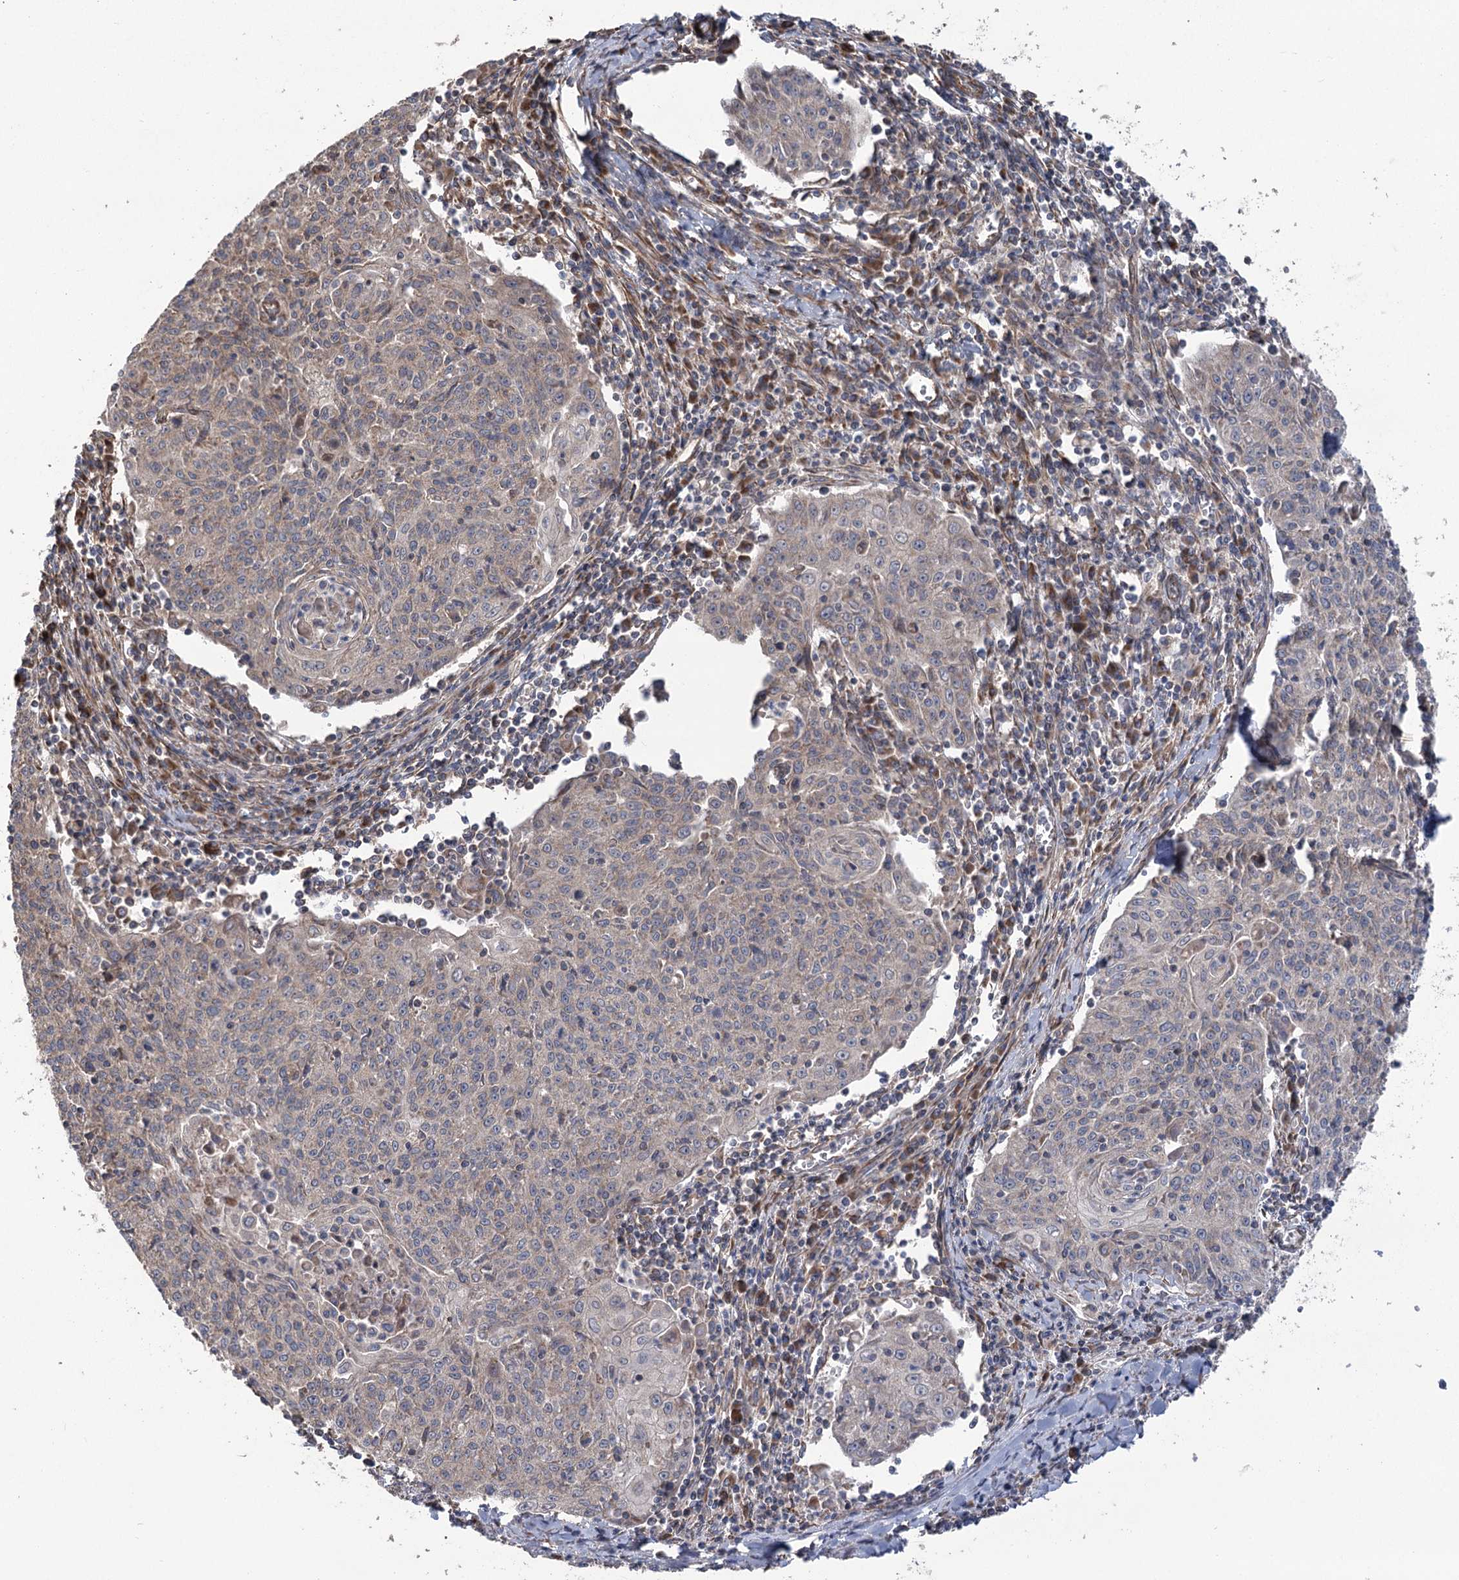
{"staining": {"intensity": "weak", "quantity": "<25%", "location": "cytoplasmic/membranous"}, "tissue": "cervical cancer", "cell_type": "Tumor cells", "image_type": "cancer", "snomed": [{"axis": "morphology", "description": "Squamous cell carcinoma, NOS"}, {"axis": "topography", "description": "Cervix"}], "caption": "An immunohistochemistry (IHC) histopathology image of cervical cancer is shown. There is no staining in tumor cells of cervical cancer.", "gene": "RWDD4", "patient": {"sex": "female", "age": 48}}